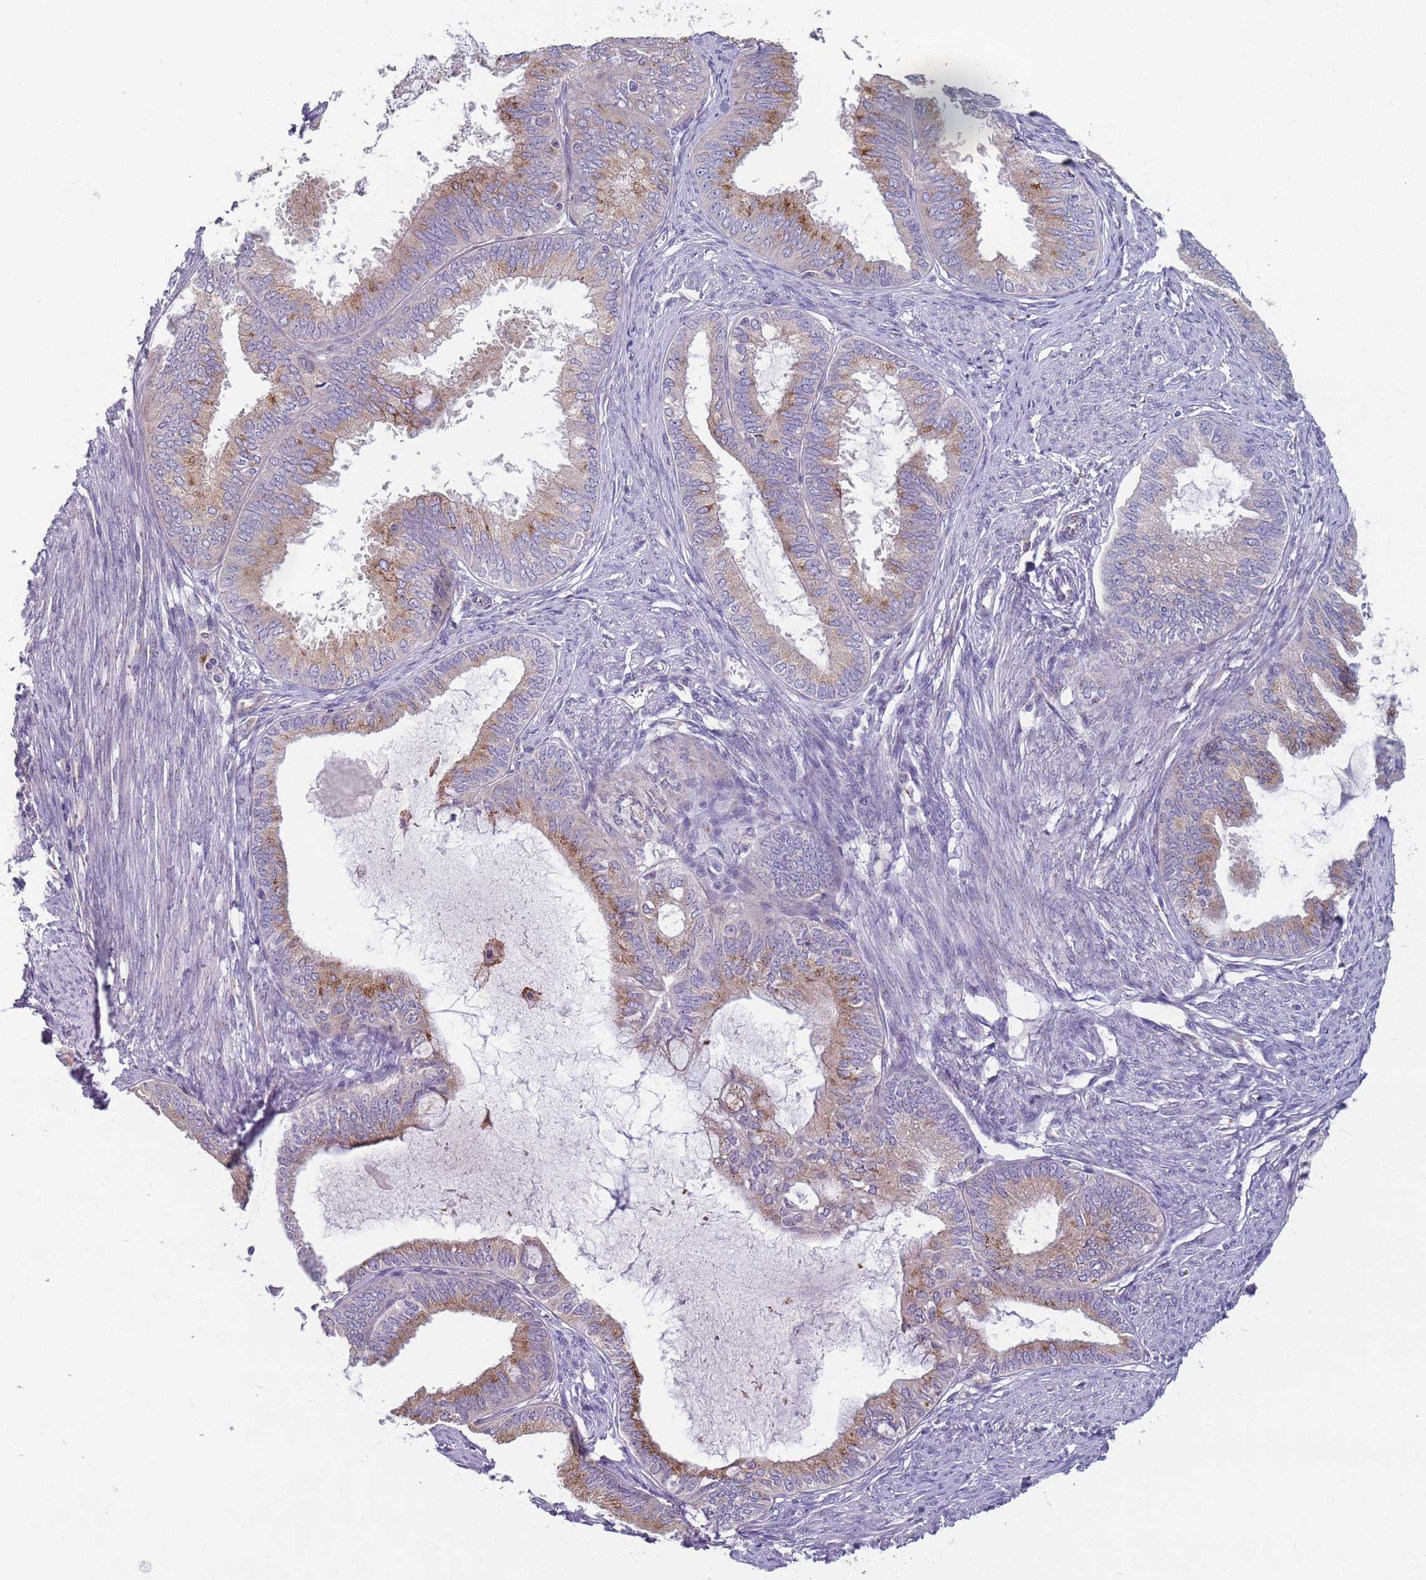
{"staining": {"intensity": "moderate", "quantity": "<25%", "location": "cytoplasmic/membranous"}, "tissue": "endometrial cancer", "cell_type": "Tumor cells", "image_type": "cancer", "snomed": [{"axis": "morphology", "description": "Adenocarcinoma, NOS"}, {"axis": "topography", "description": "Endometrium"}], "caption": "This is a micrograph of immunohistochemistry staining of adenocarcinoma (endometrial), which shows moderate expression in the cytoplasmic/membranous of tumor cells.", "gene": "AKTIP", "patient": {"sex": "female", "age": 86}}